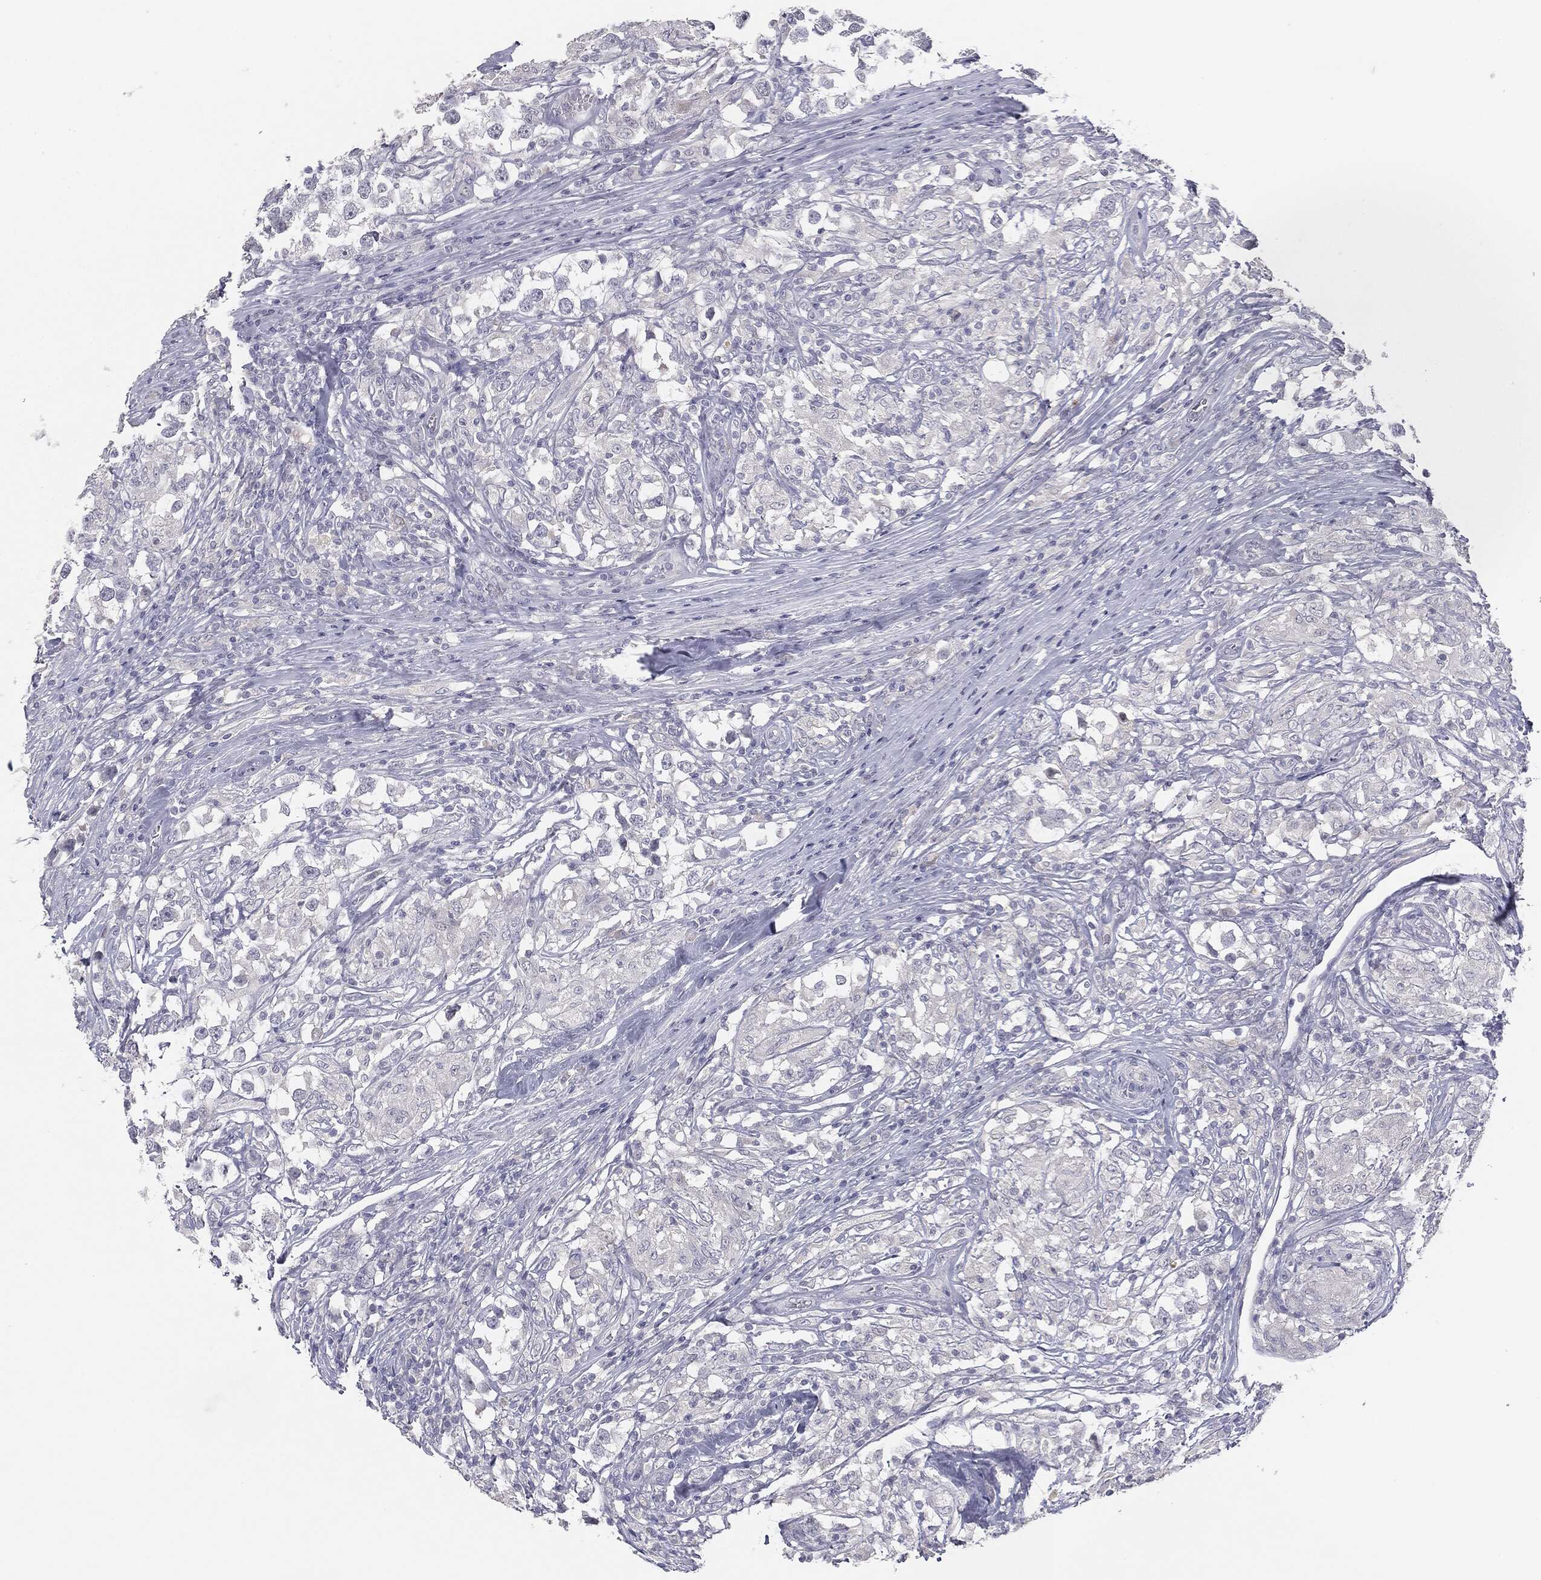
{"staining": {"intensity": "negative", "quantity": "none", "location": "none"}, "tissue": "testis cancer", "cell_type": "Tumor cells", "image_type": "cancer", "snomed": [{"axis": "morphology", "description": "Seminoma, NOS"}, {"axis": "topography", "description": "Testis"}], "caption": "Immunohistochemistry (IHC) photomicrograph of human testis seminoma stained for a protein (brown), which reveals no positivity in tumor cells.", "gene": "MUC1", "patient": {"sex": "male", "age": 46}}